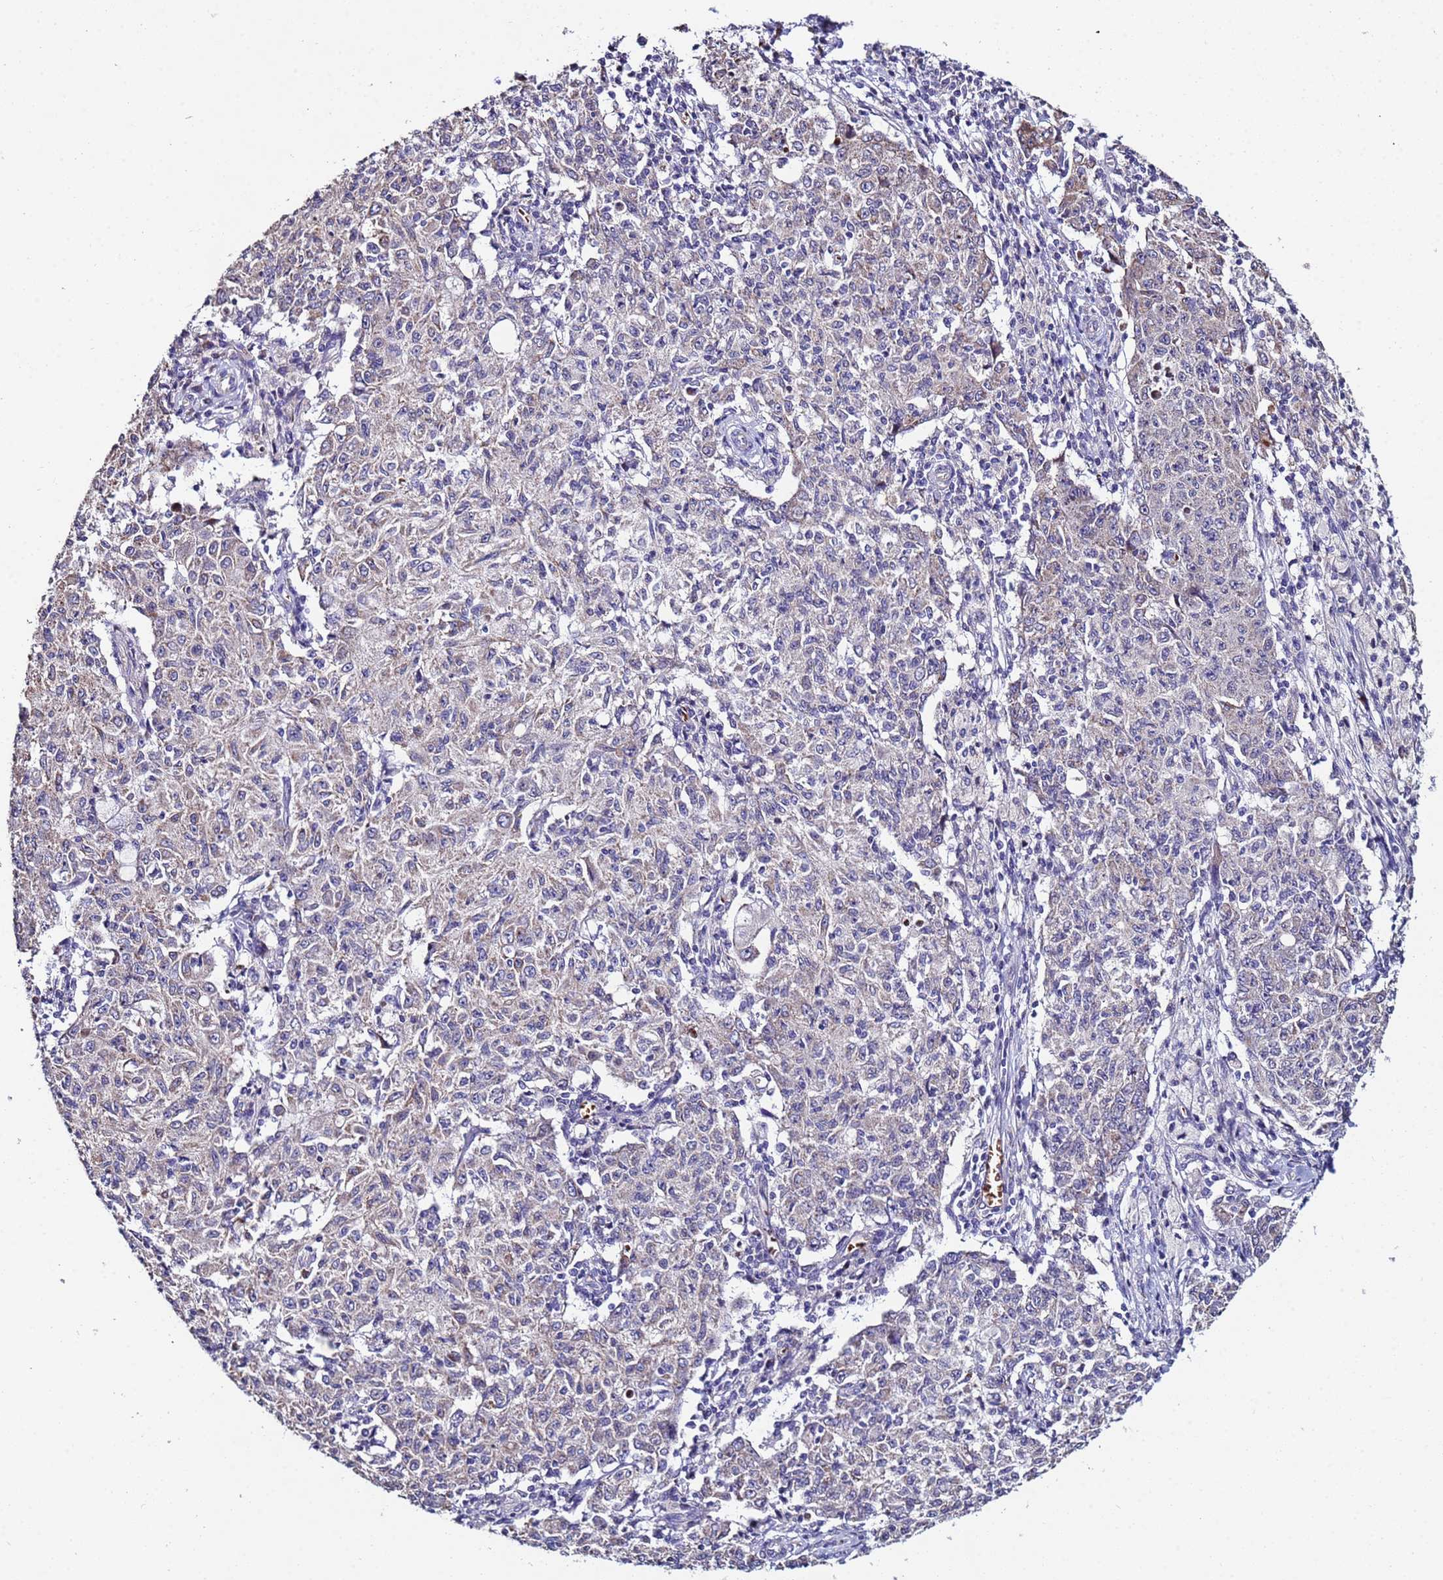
{"staining": {"intensity": "weak", "quantity": "<25%", "location": "cytoplasmic/membranous"}, "tissue": "ovarian cancer", "cell_type": "Tumor cells", "image_type": "cancer", "snomed": [{"axis": "morphology", "description": "Carcinoma, endometroid"}, {"axis": "topography", "description": "Ovary"}], "caption": "Protein analysis of ovarian cancer (endometroid carcinoma) displays no significant positivity in tumor cells.", "gene": "CLHC1", "patient": {"sex": "female", "age": 42}}